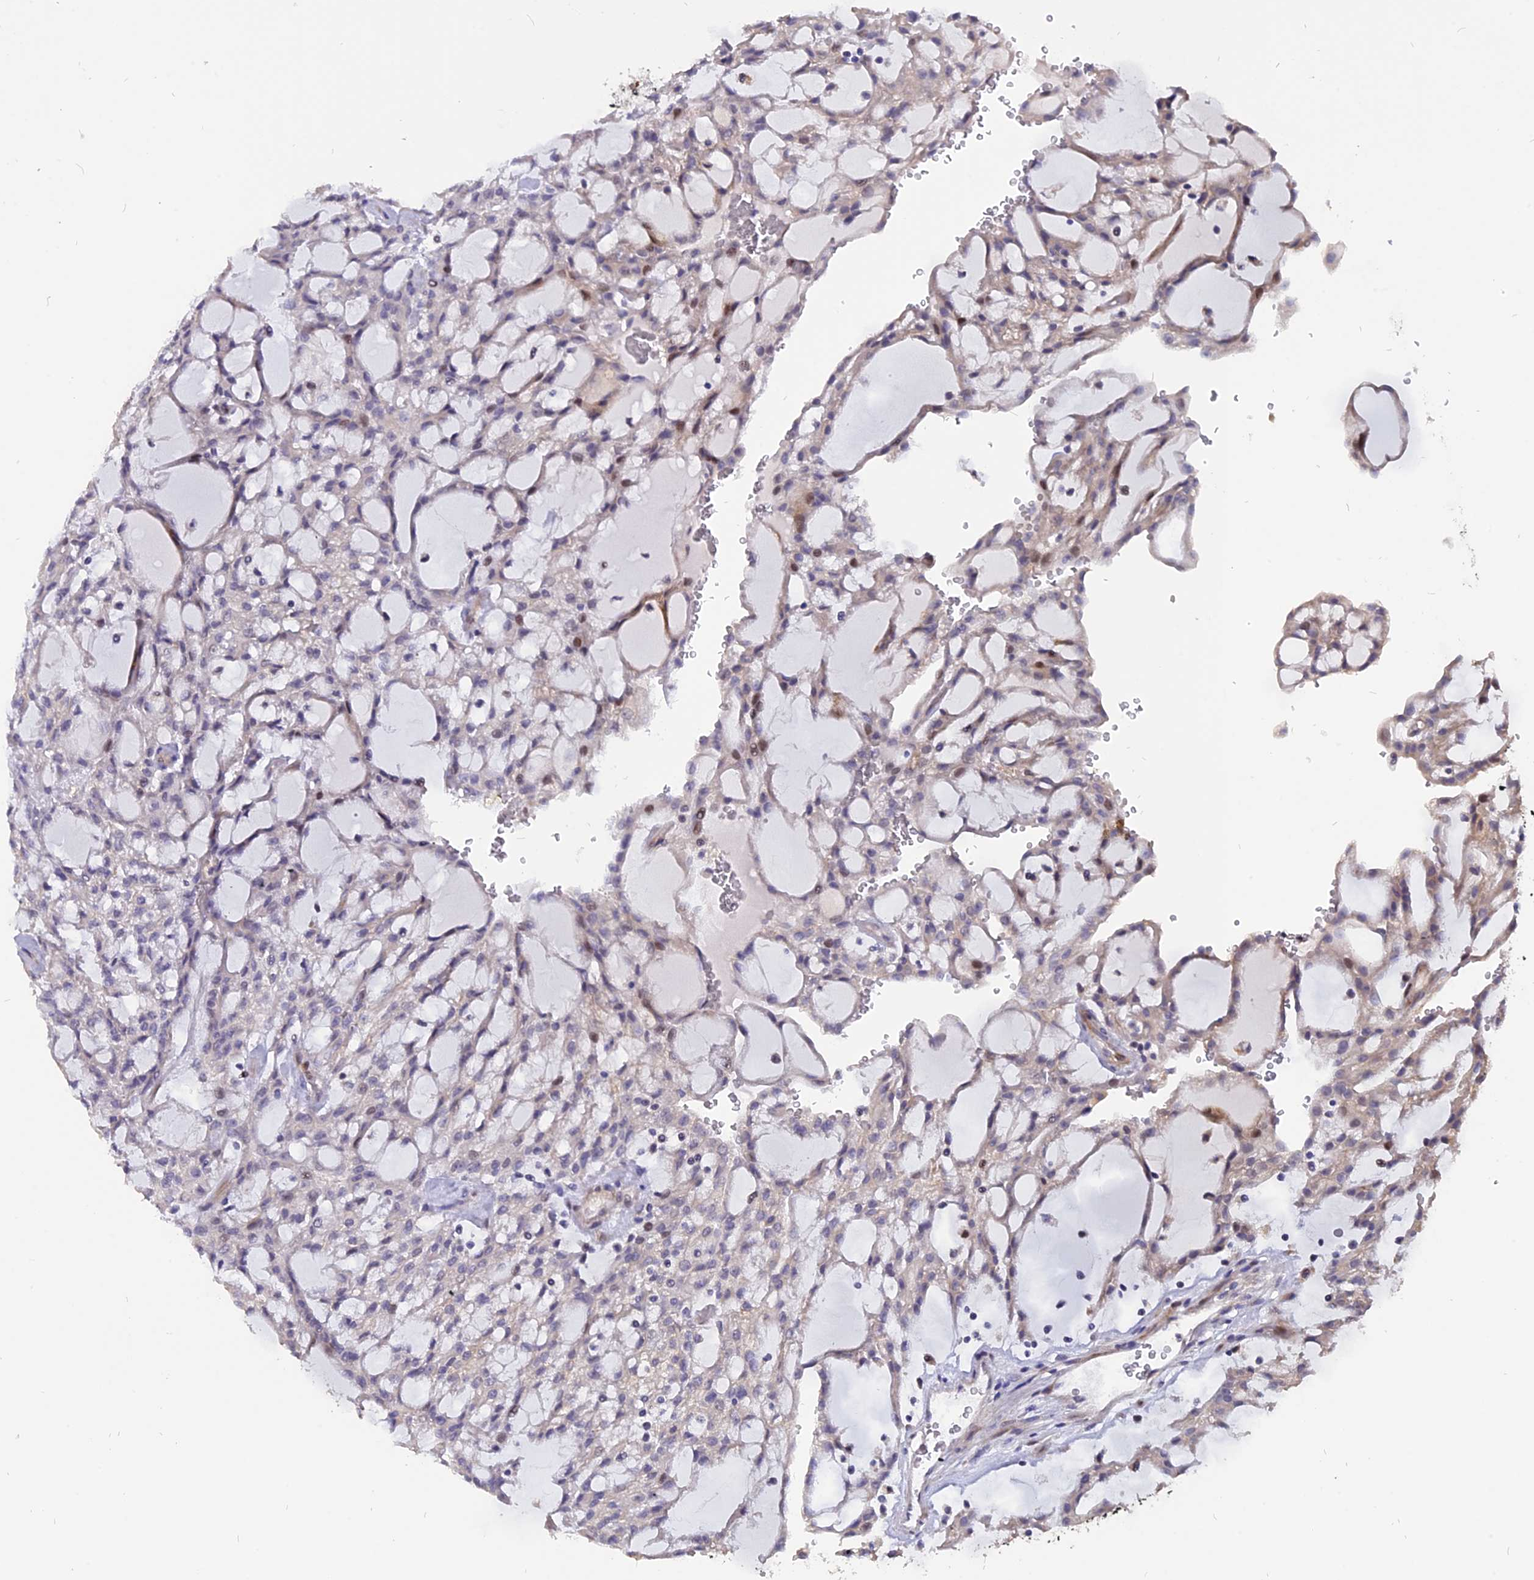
{"staining": {"intensity": "moderate", "quantity": "<25%", "location": "nuclear"}, "tissue": "renal cancer", "cell_type": "Tumor cells", "image_type": "cancer", "snomed": [{"axis": "morphology", "description": "Adenocarcinoma, NOS"}, {"axis": "topography", "description": "Kidney"}], "caption": "Immunohistochemical staining of human adenocarcinoma (renal) shows moderate nuclear protein positivity in approximately <25% of tumor cells. Using DAB (brown) and hematoxylin (blue) stains, captured at high magnification using brightfield microscopy.", "gene": "TMEM263", "patient": {"sex": "male", "age": 63}}